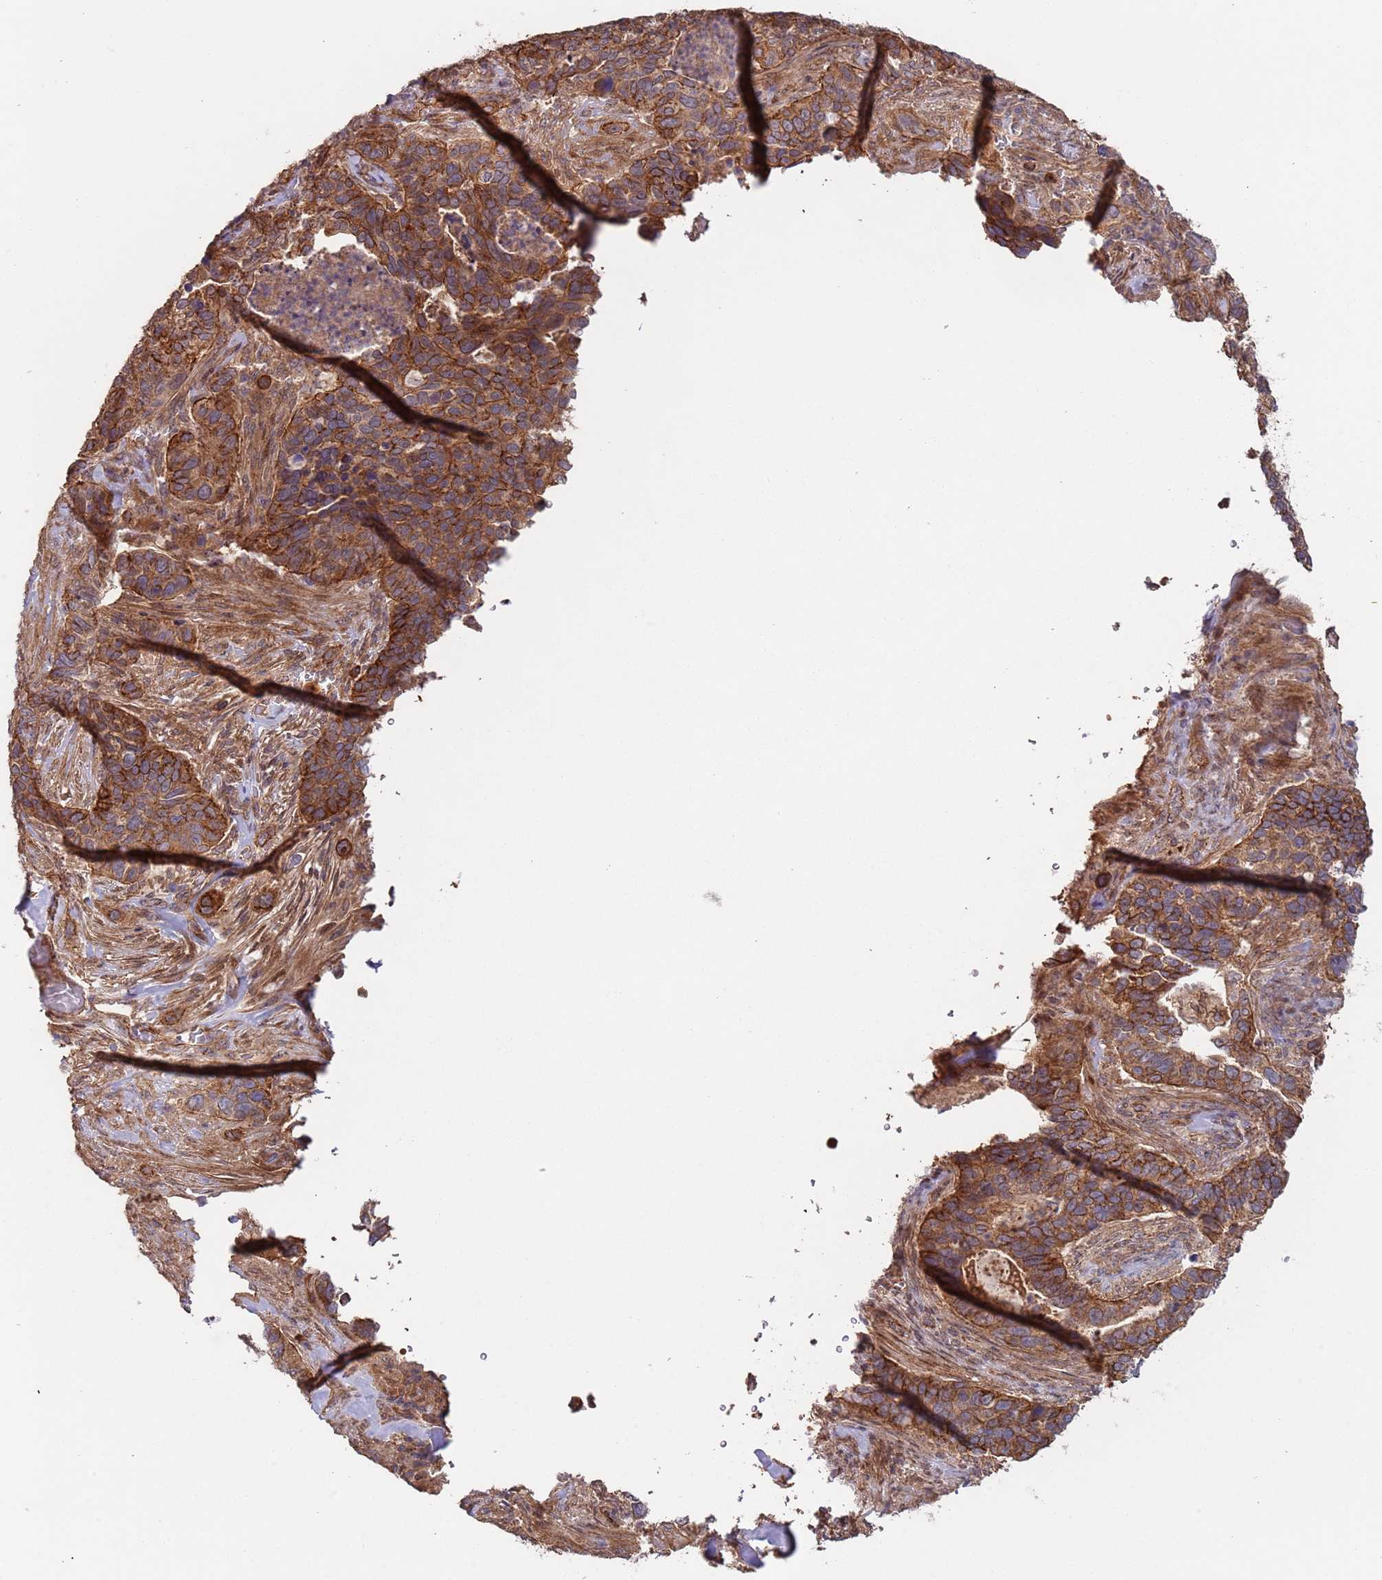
{"staining": {"intensity": "moderate", "quantity": ">75%", "location": "cytoplasmic/membranous"}, "tissue": "cervical cancer", "cell_type": "Tumor cells", "image_type": "cancer", "snomed": [{"axis": "morphology", "description": "Squamous cell carcinoma, NOS"}, {"axis": "topography", "description": "Cervix"}], "caption": "Immunohistochemical staining of squamous cell carcinoma (cervical) displays medium levels of moderate cytoplasmic/membranous protein staining in approximately >75% of tumor cells. (DAB IHC with brightfield microscopy, high magnification).", "gene": "KANSL1L", "patient": {"sex": "female", "age": 38}}